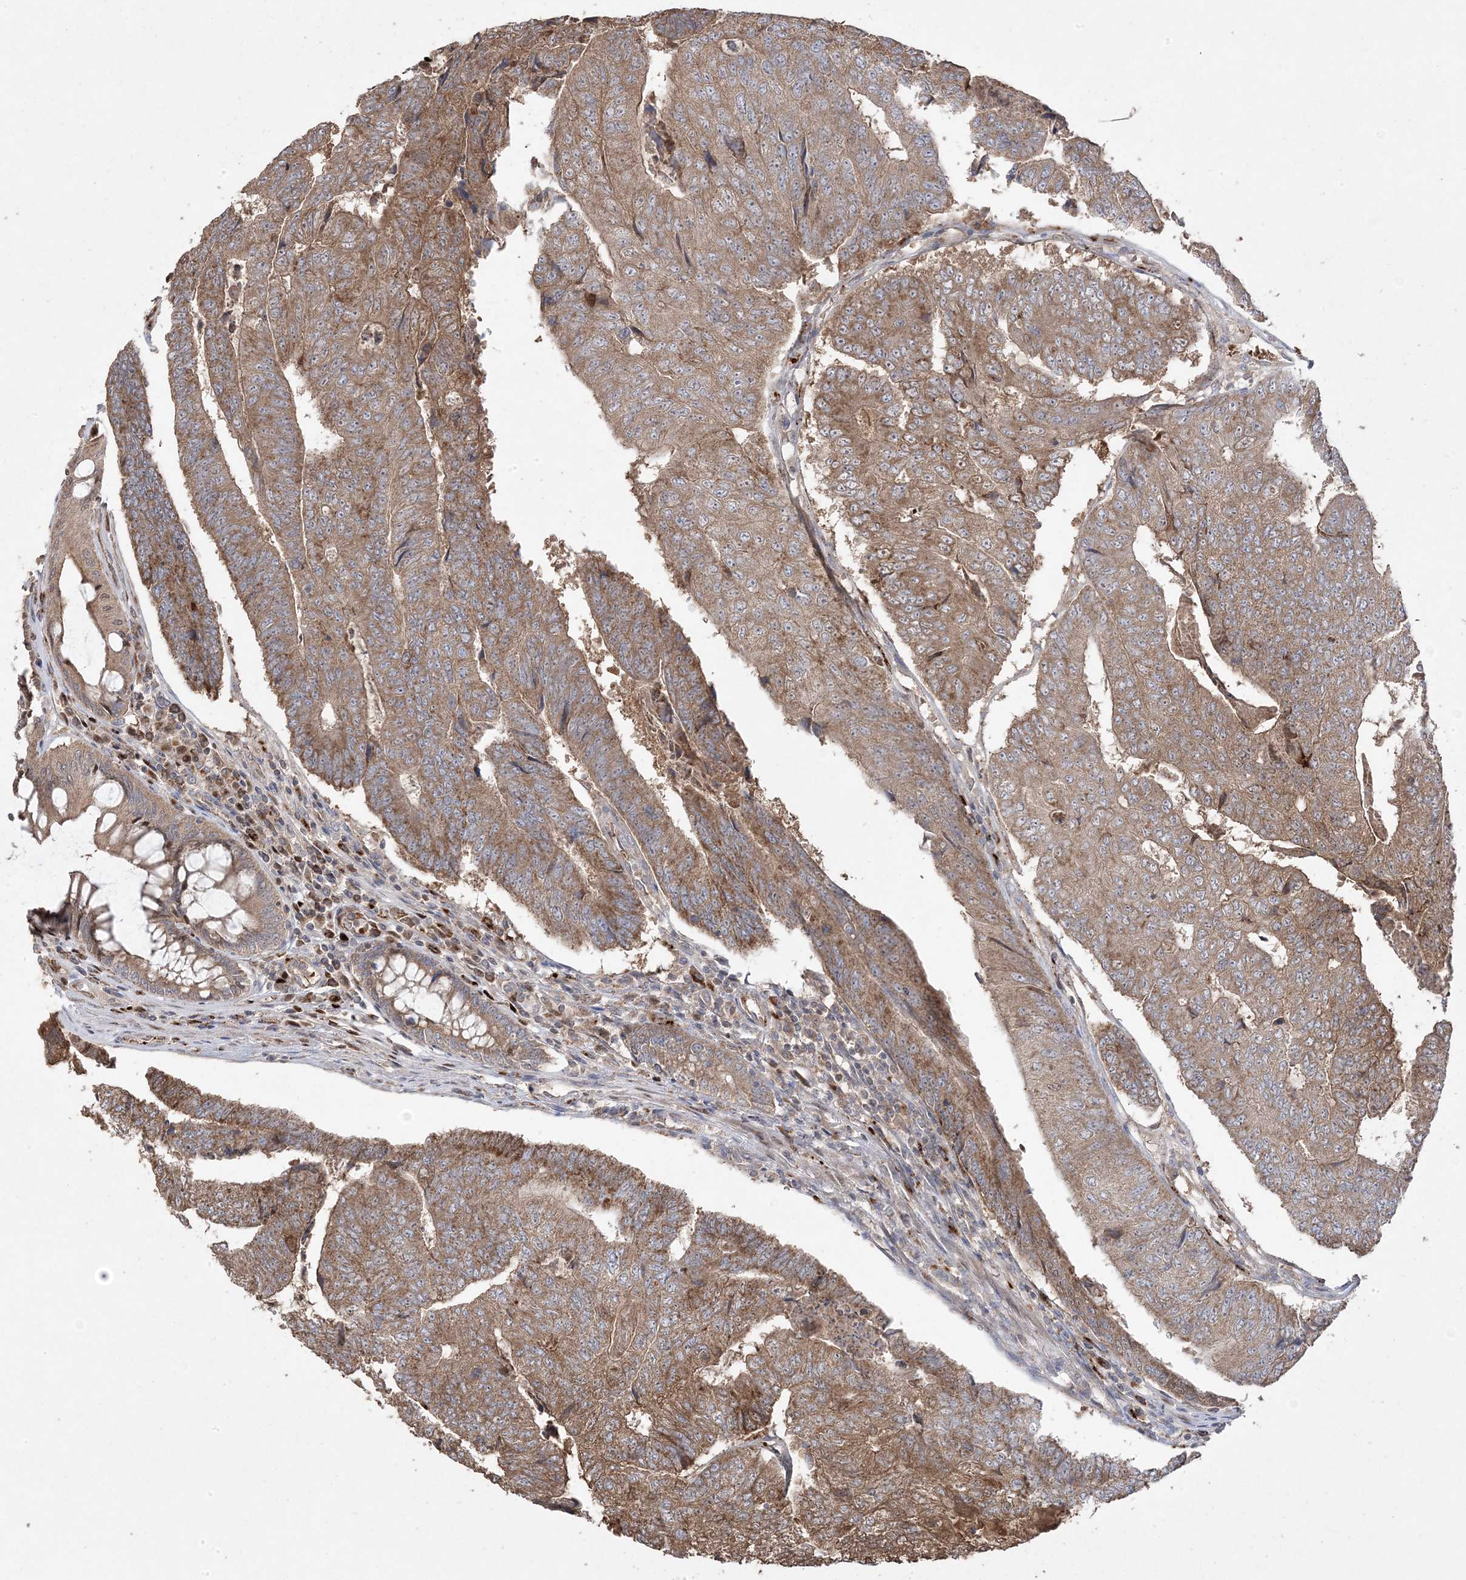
{"staining": {"intensity": "moderate", "quantity": ">75%", "location": "cytoplasmic/membranous"}, "tissue": "colorectal cancer", "cell_type": "Tumor cells", "image_type": "cancer", "snomed": [{"axis": "morphology", "description": "Adenocarcinoma, NOS"}, {"axis": "topography", "description": "Colon"}], "caption": "There is medium levels of moderate cytoplasmic/membranous expression in tumor cells of colorectal cancer, as demonstrated by immunohistochemical staining (brown color).", "gene": "PPOX", "patient": {"sex": "female", "age": 67}}